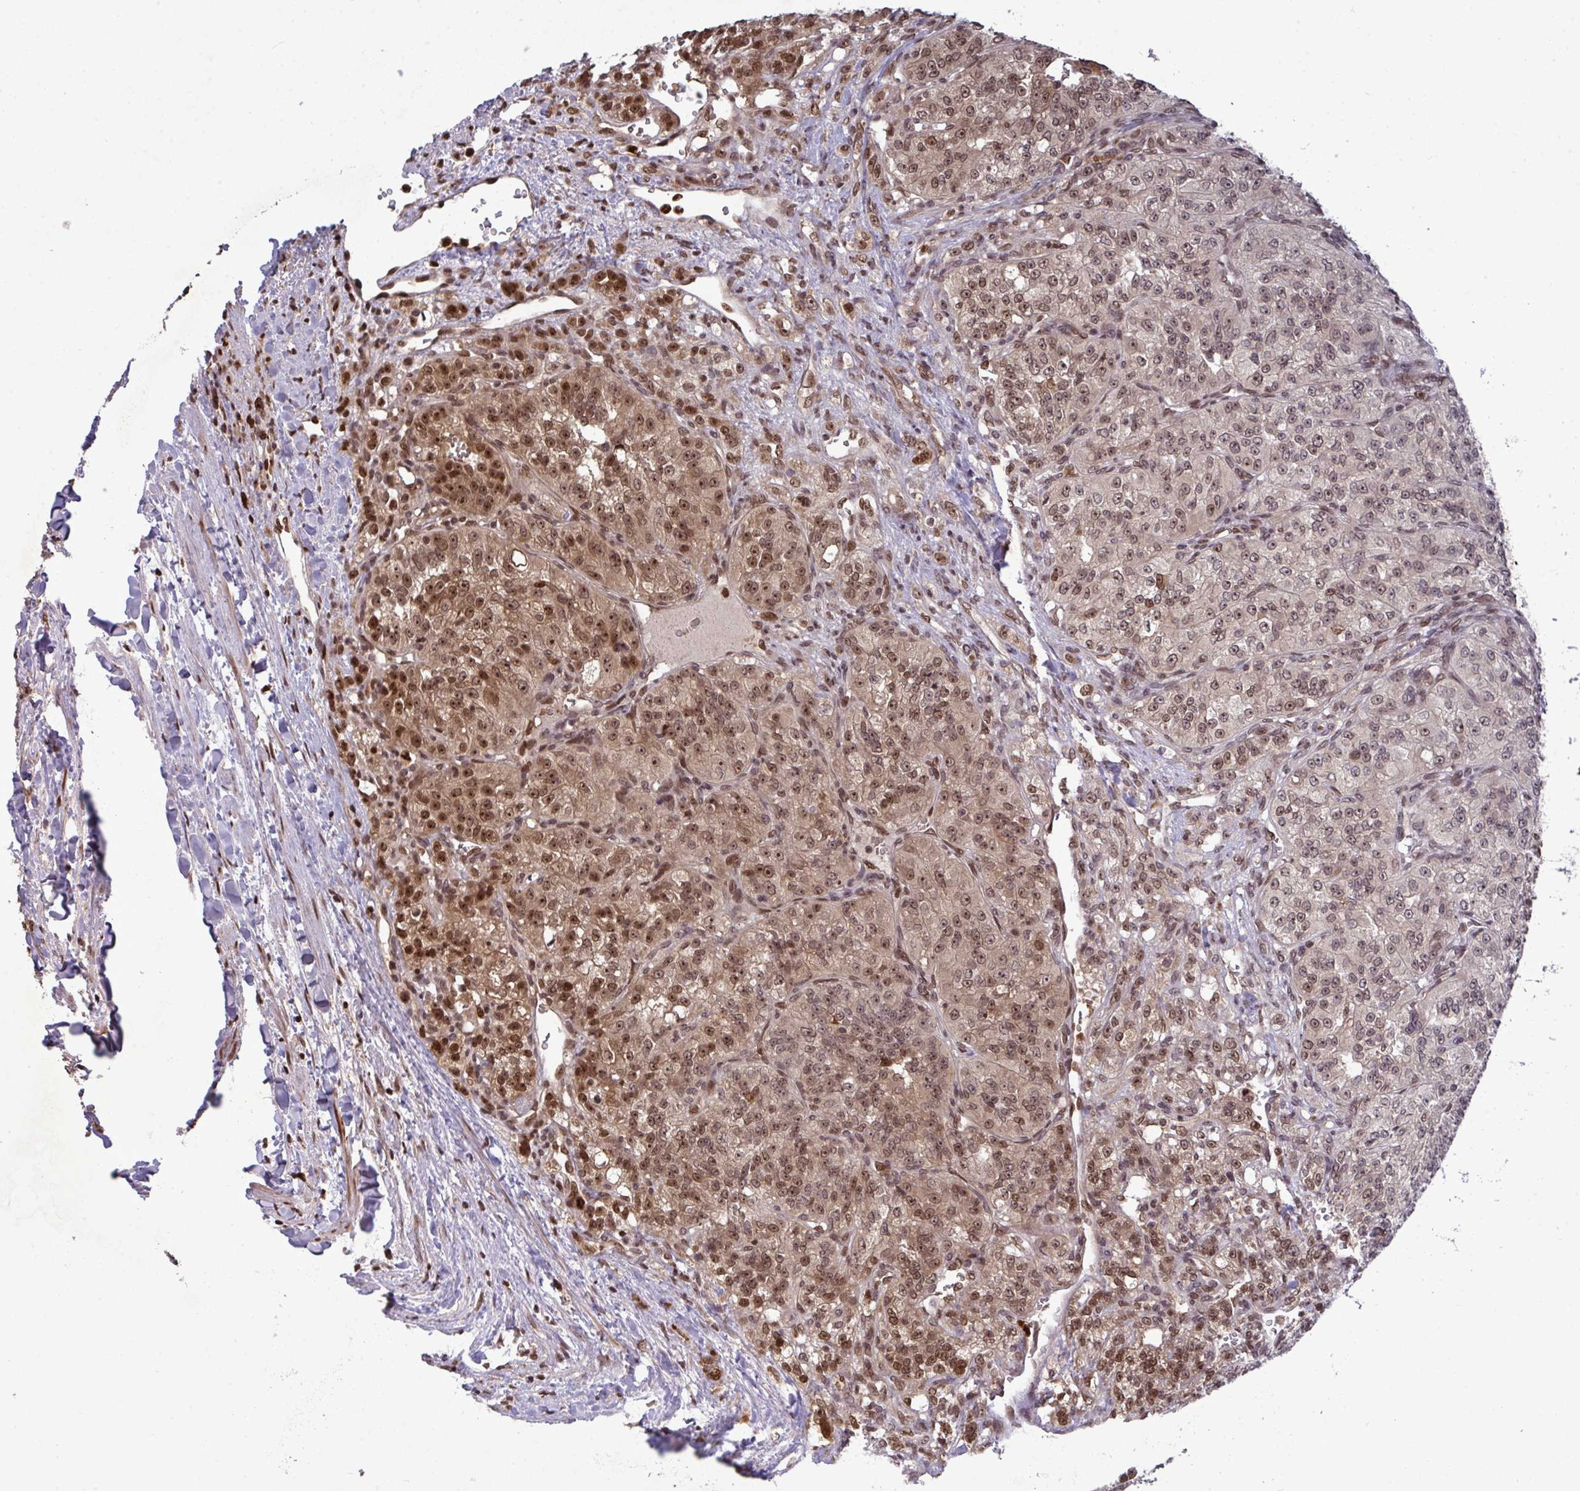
{"staining": {"intensity": "moderate", "quantity": "25%-75%", "location": "nuclear"}, "tissue": "renal cancer", "cell_type": "Tumor cells", "image_type": "cancer", "snomed": [{"axis": "morphology", "description": "Adenocarcinoma, NOS"}, {"axis": "topography", "description": "Kidney"}], "caption": "Immunohistochemical staining of human renal cancer exhibits medium levels of moderate nuclear expression in approximately 25%-75% of tumor cells.", "gene": "UXT", "patient": {"sex": "female", "age": 63}}